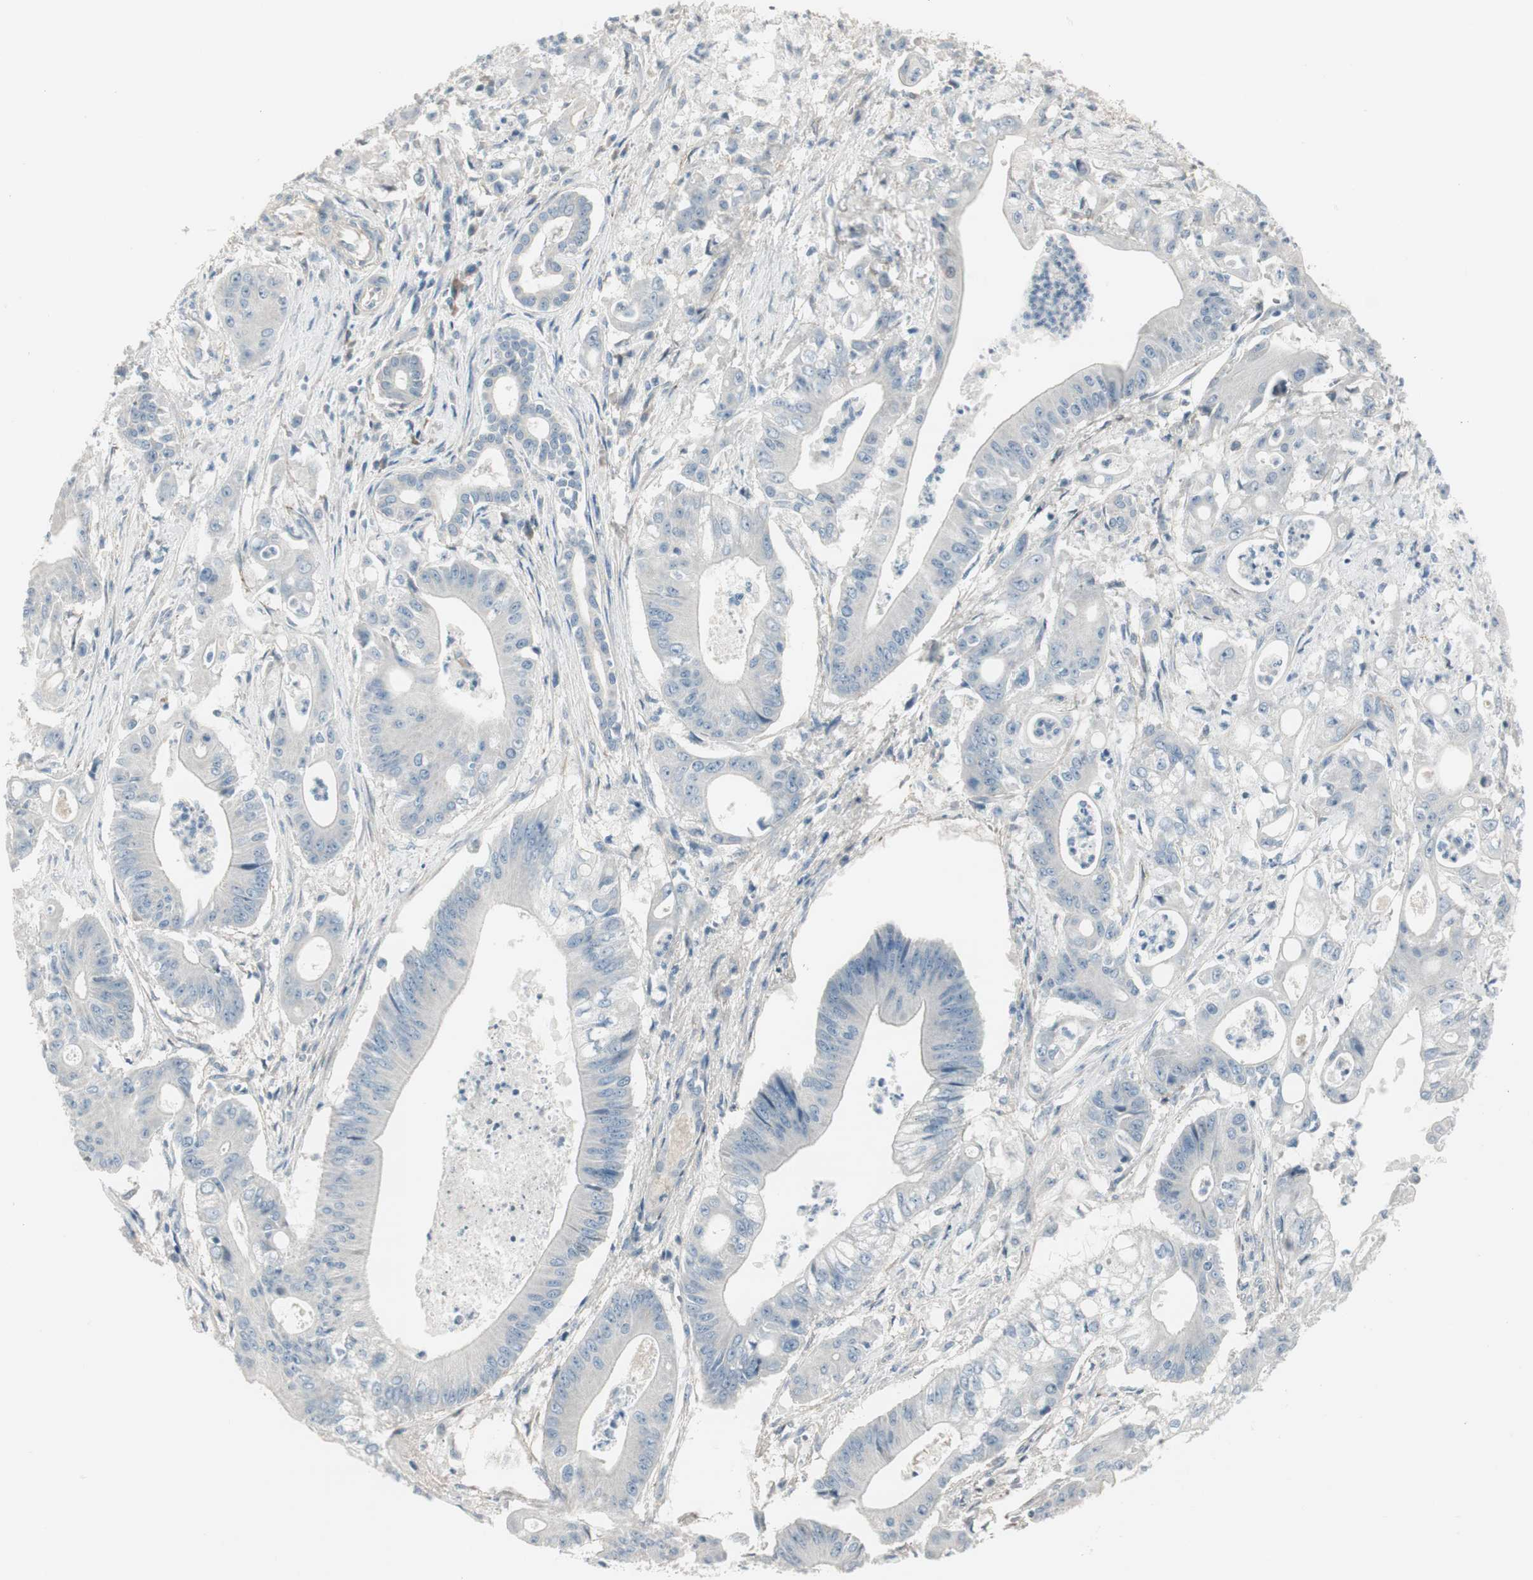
{"staining": {"intensity": "negative", "quantity": "none", "location": "none"}, "tissue": "pancreatic cancer", "cell_type": "Tumor cells", "image_type": "cancer", "snomed": [{"axis": "morphology", "description": "Normal tissue, NOS"}, {"axis": "topography", "description": "Lymph node"}], "caption": "Pancreatic cancer was stained to show a protein in brown. There is no significant positivity in tumor cells.", "gene": "EVA1A", "patient": {"sex": "male", "age": 62}}